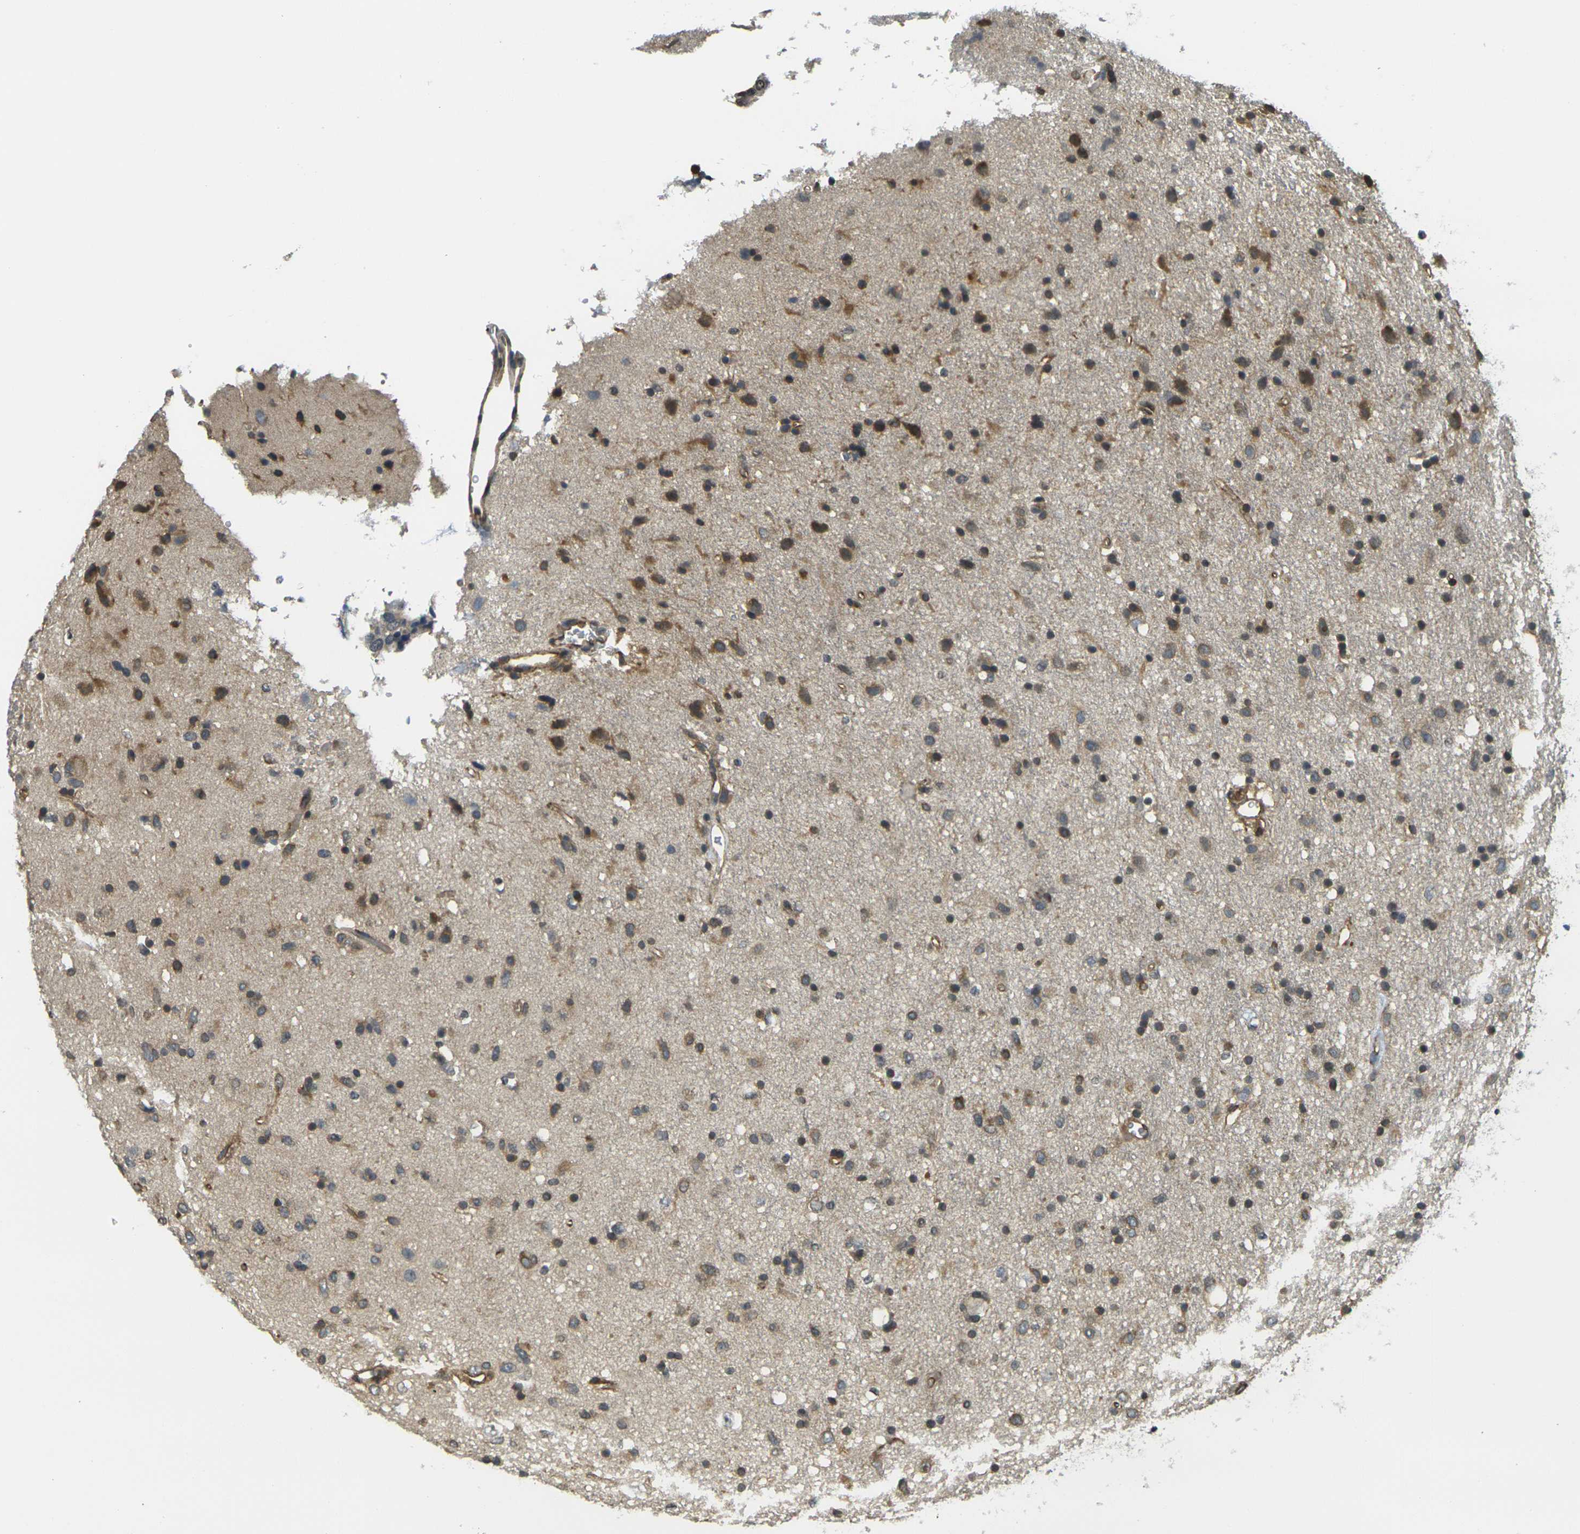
{"staining": {"intensity": "moderate", "quantity": ">75%", "location": "cytoplasmic/membranous"}, "tissue": "glioma", "cell_type": "Tumor cells", "image_type": "cancer", "snomed": [{"axis": "morphology", "description": "Glioma, malignant, Low grade"}, {"axis": "topography", "description": "Brain"}], "caption": "Malignant low-grade glioma stained with a protein marker reveals moderate staining in tumor cells.", "gene": "CAST", "patient": {"sex": "male", "age": 77}}